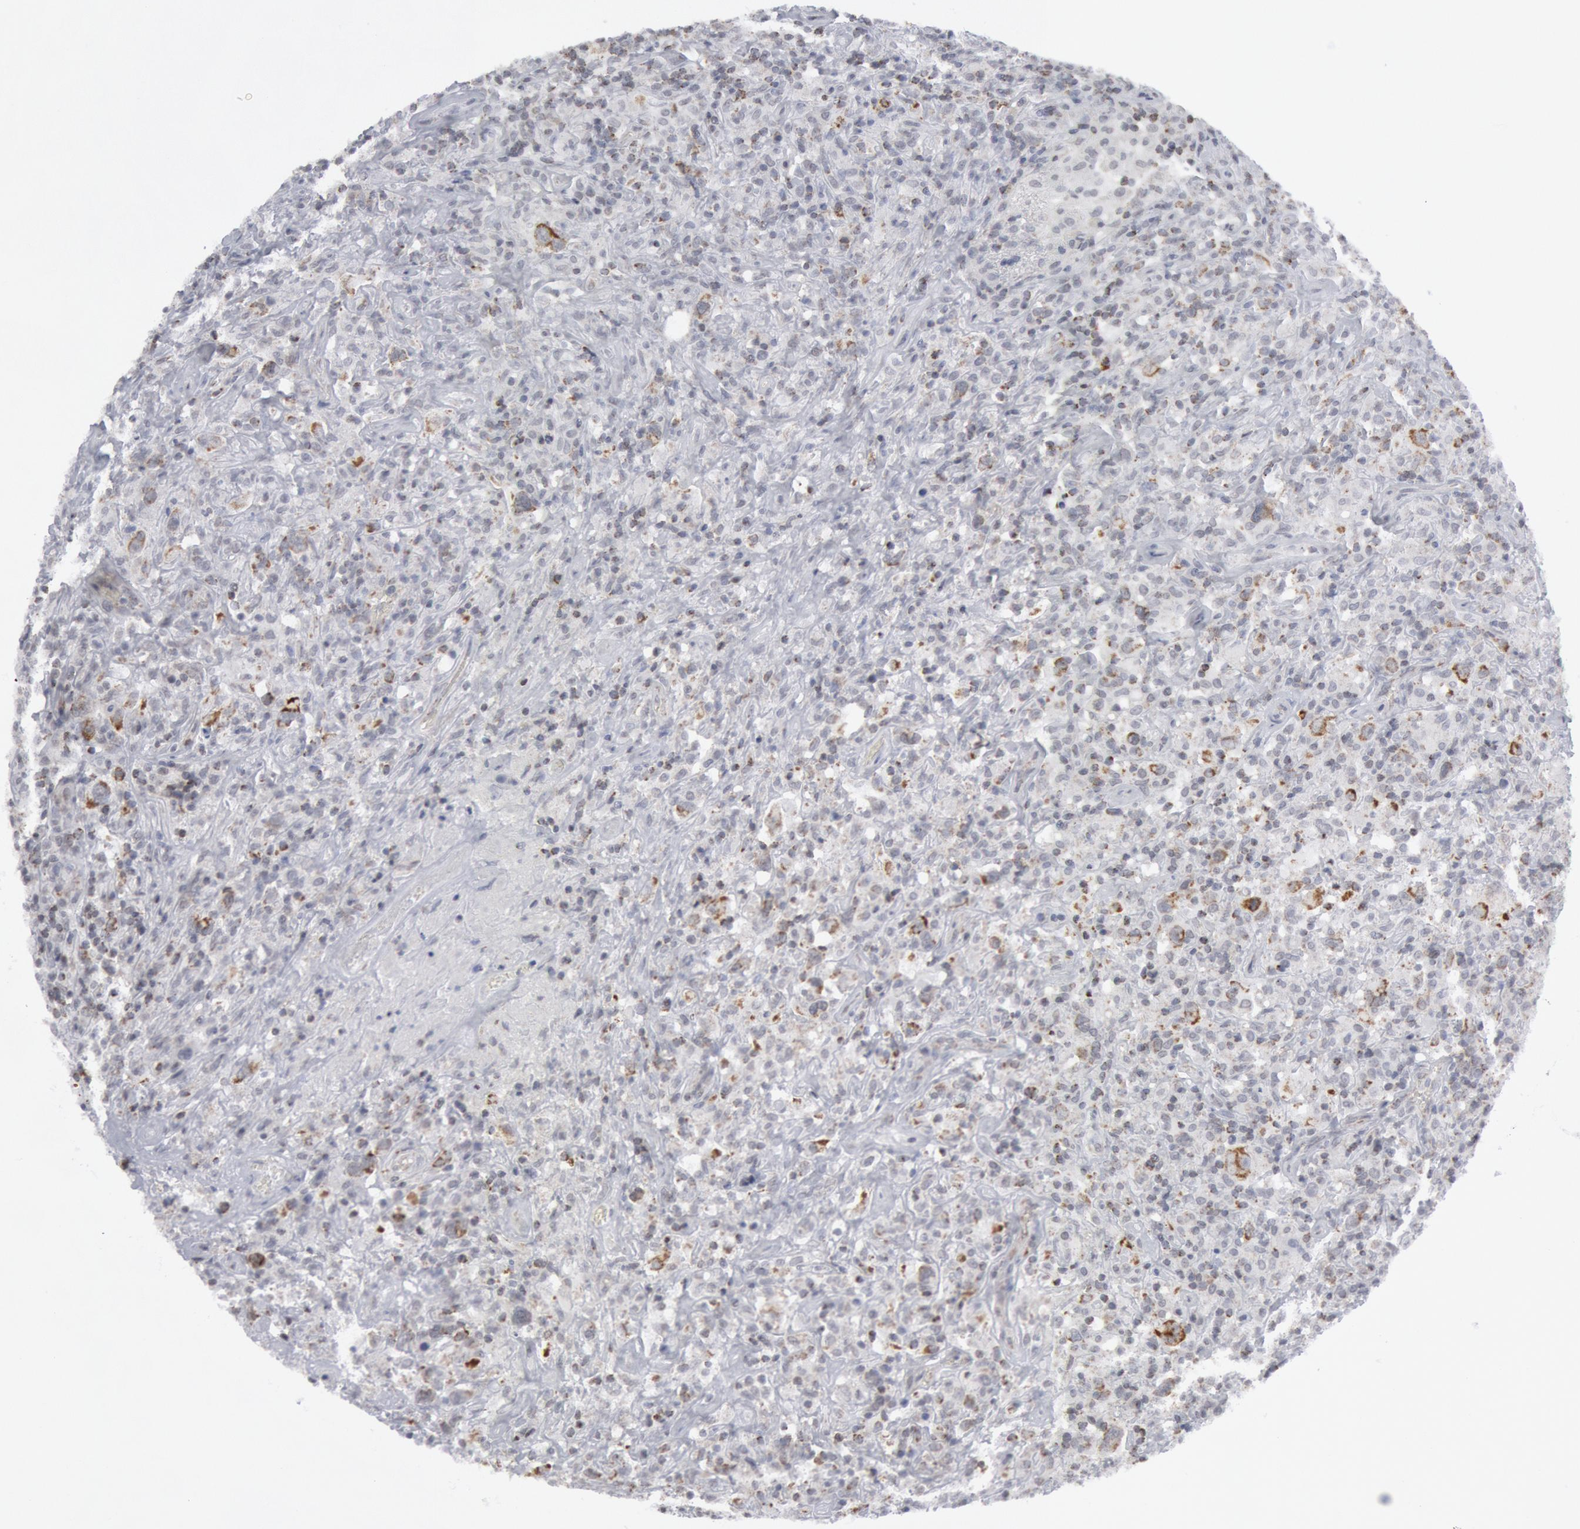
{"staining": {"intensity": "moderate", "quantity": ">75%", "location": "cytoplasmic/membranous"}, "tissue": "lymphoma", "cell_type": "Tumor cells", "image_type": "cancer", "snomed": [{"axis": "morphology", "description": "Hodgkin's disease, NOS"}, {"axis": "topography", "description": "Lymph node"}], "caption": "Hodgkin's disease stained for a protein (brown) shows moderate cytoplasmic/membranous positive expression in about >75% of tumor cells.", "gene": "CASP9", "patient": {"sex": "male", "age": 46}}